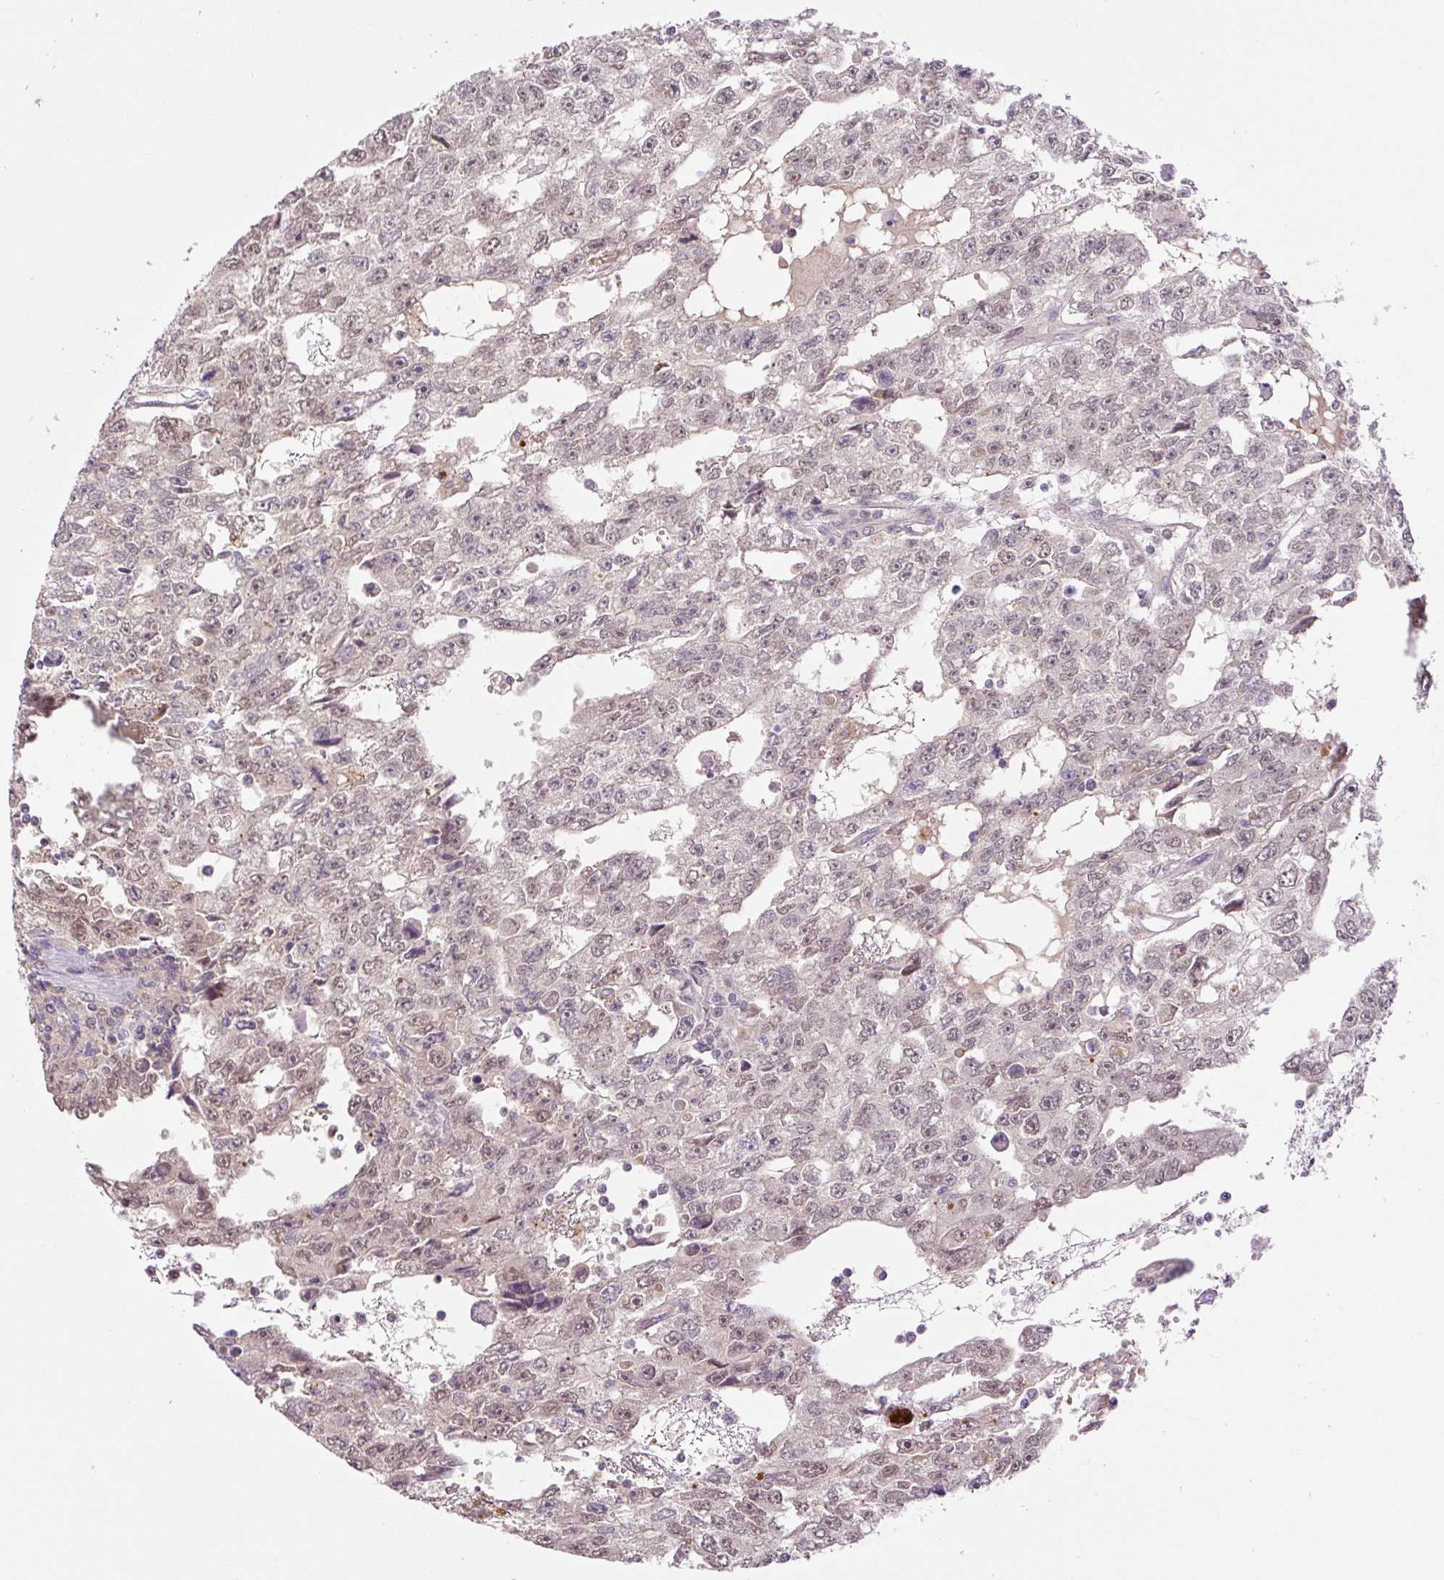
{"staining": {"intensity": "weak", "quantity": "25%-75%", "location": "nuclear"}, "tissue": "testis cancer", "cell_type": "Tumor cells", "image_type": "cancer", "snomed": [{"axis": "morphology", "description": "Carcinoma, Embryonal, NOS"}, {"axis": "topography", "description": "Testis"}], "caption": "Brown immunohistochemical staining in human testis cancer (embryonal carcinoma) exhibits weak nuclear staining in approximately 25%-75% of tumor cells.", "gene": "HABP4", "patient": {"sex": "male", "age": 20}}